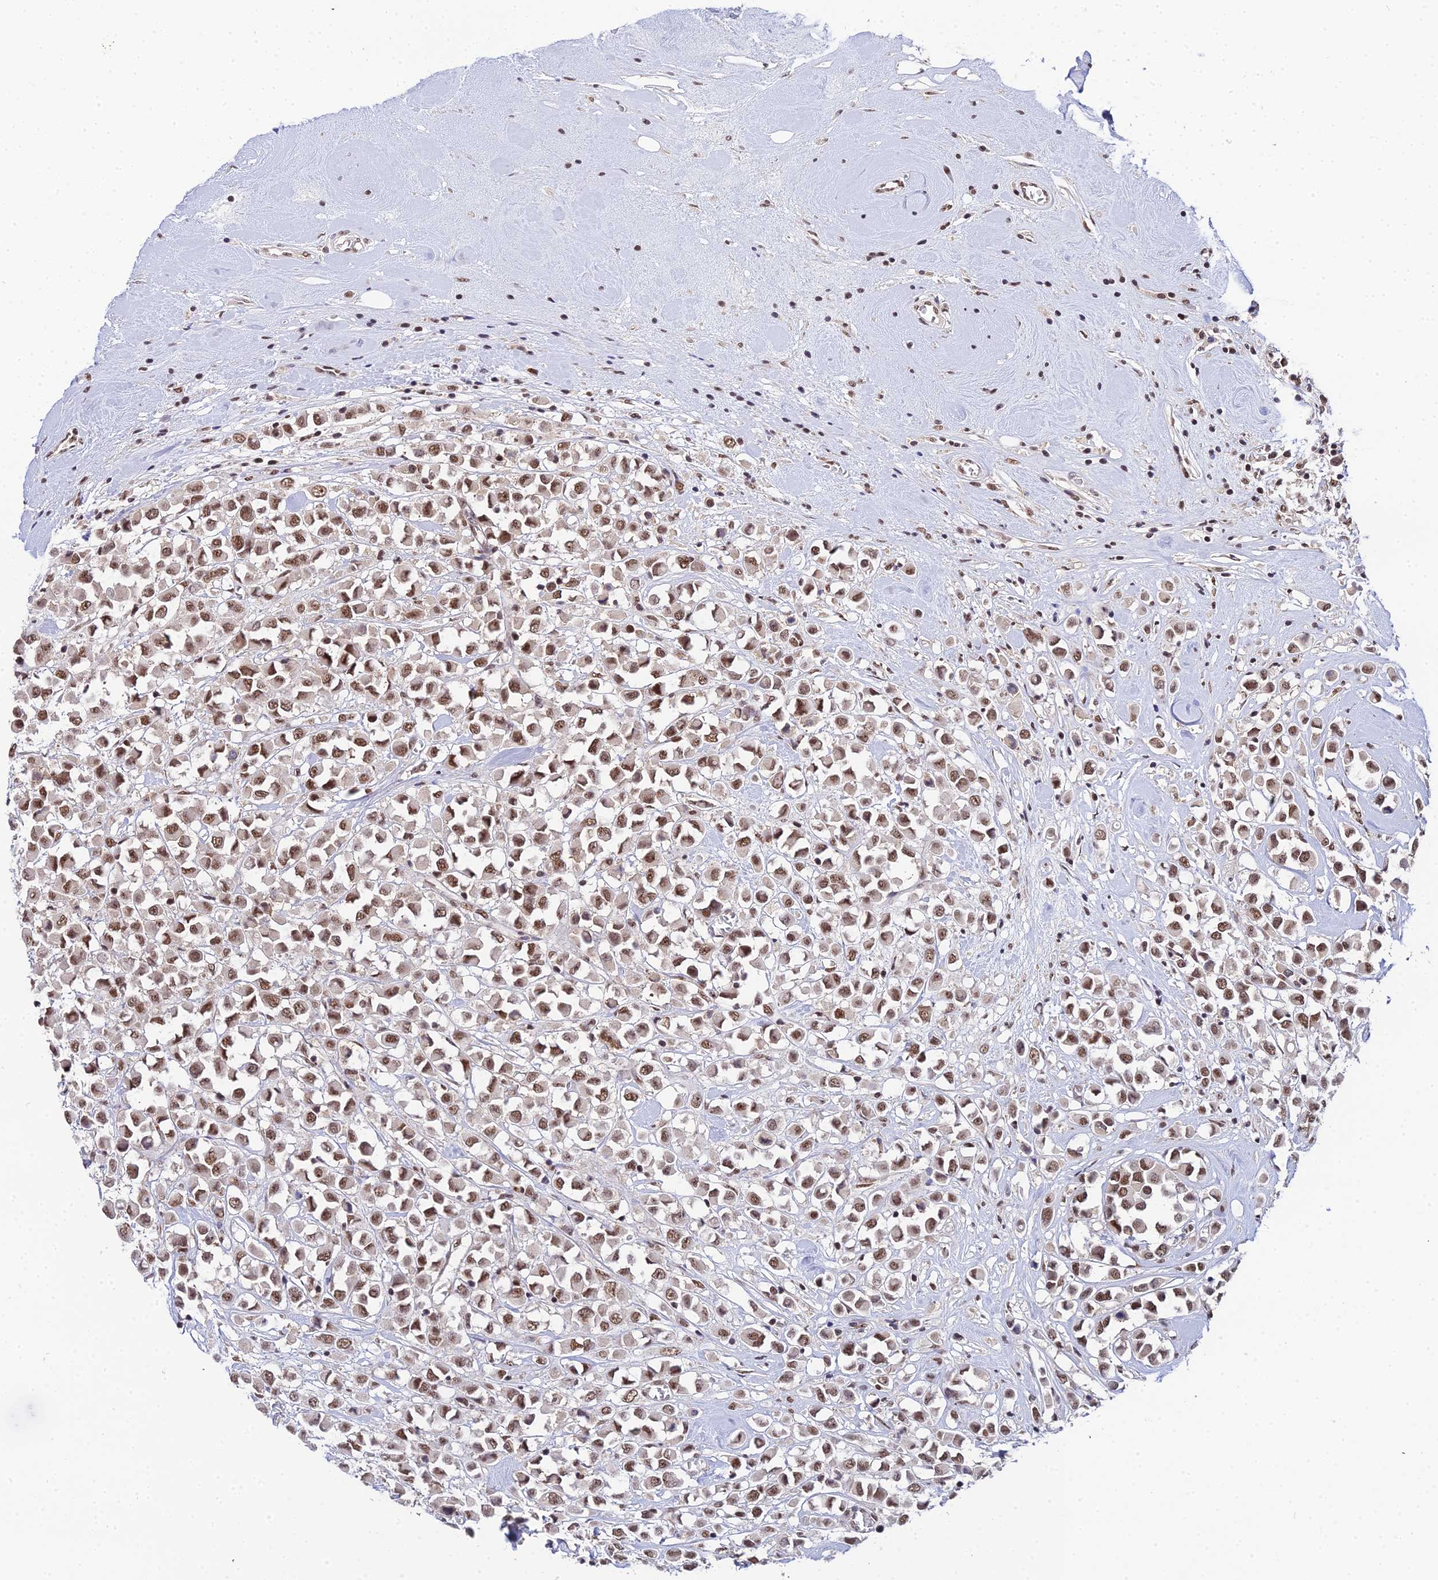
{"staining": {"intensity": "moderate", "quantity": ">75%", "location": "nuclear"}, "tissue": "breast cancer", "cell_type": "Tumor cells", "image_type": "cancer", "snomed": [{"axis": "morphology", "description": "Duct carcinoma"}, {"axis": "topography", "description": "Breast"}], "caption": "The image exhibits immunohistochemical staining of breast cancer. There is moderate nuclear staining is seen in about >75% of tumor cells.", "gene": "EXOSC3", "patient": {"sex": "female", "age": 61}}